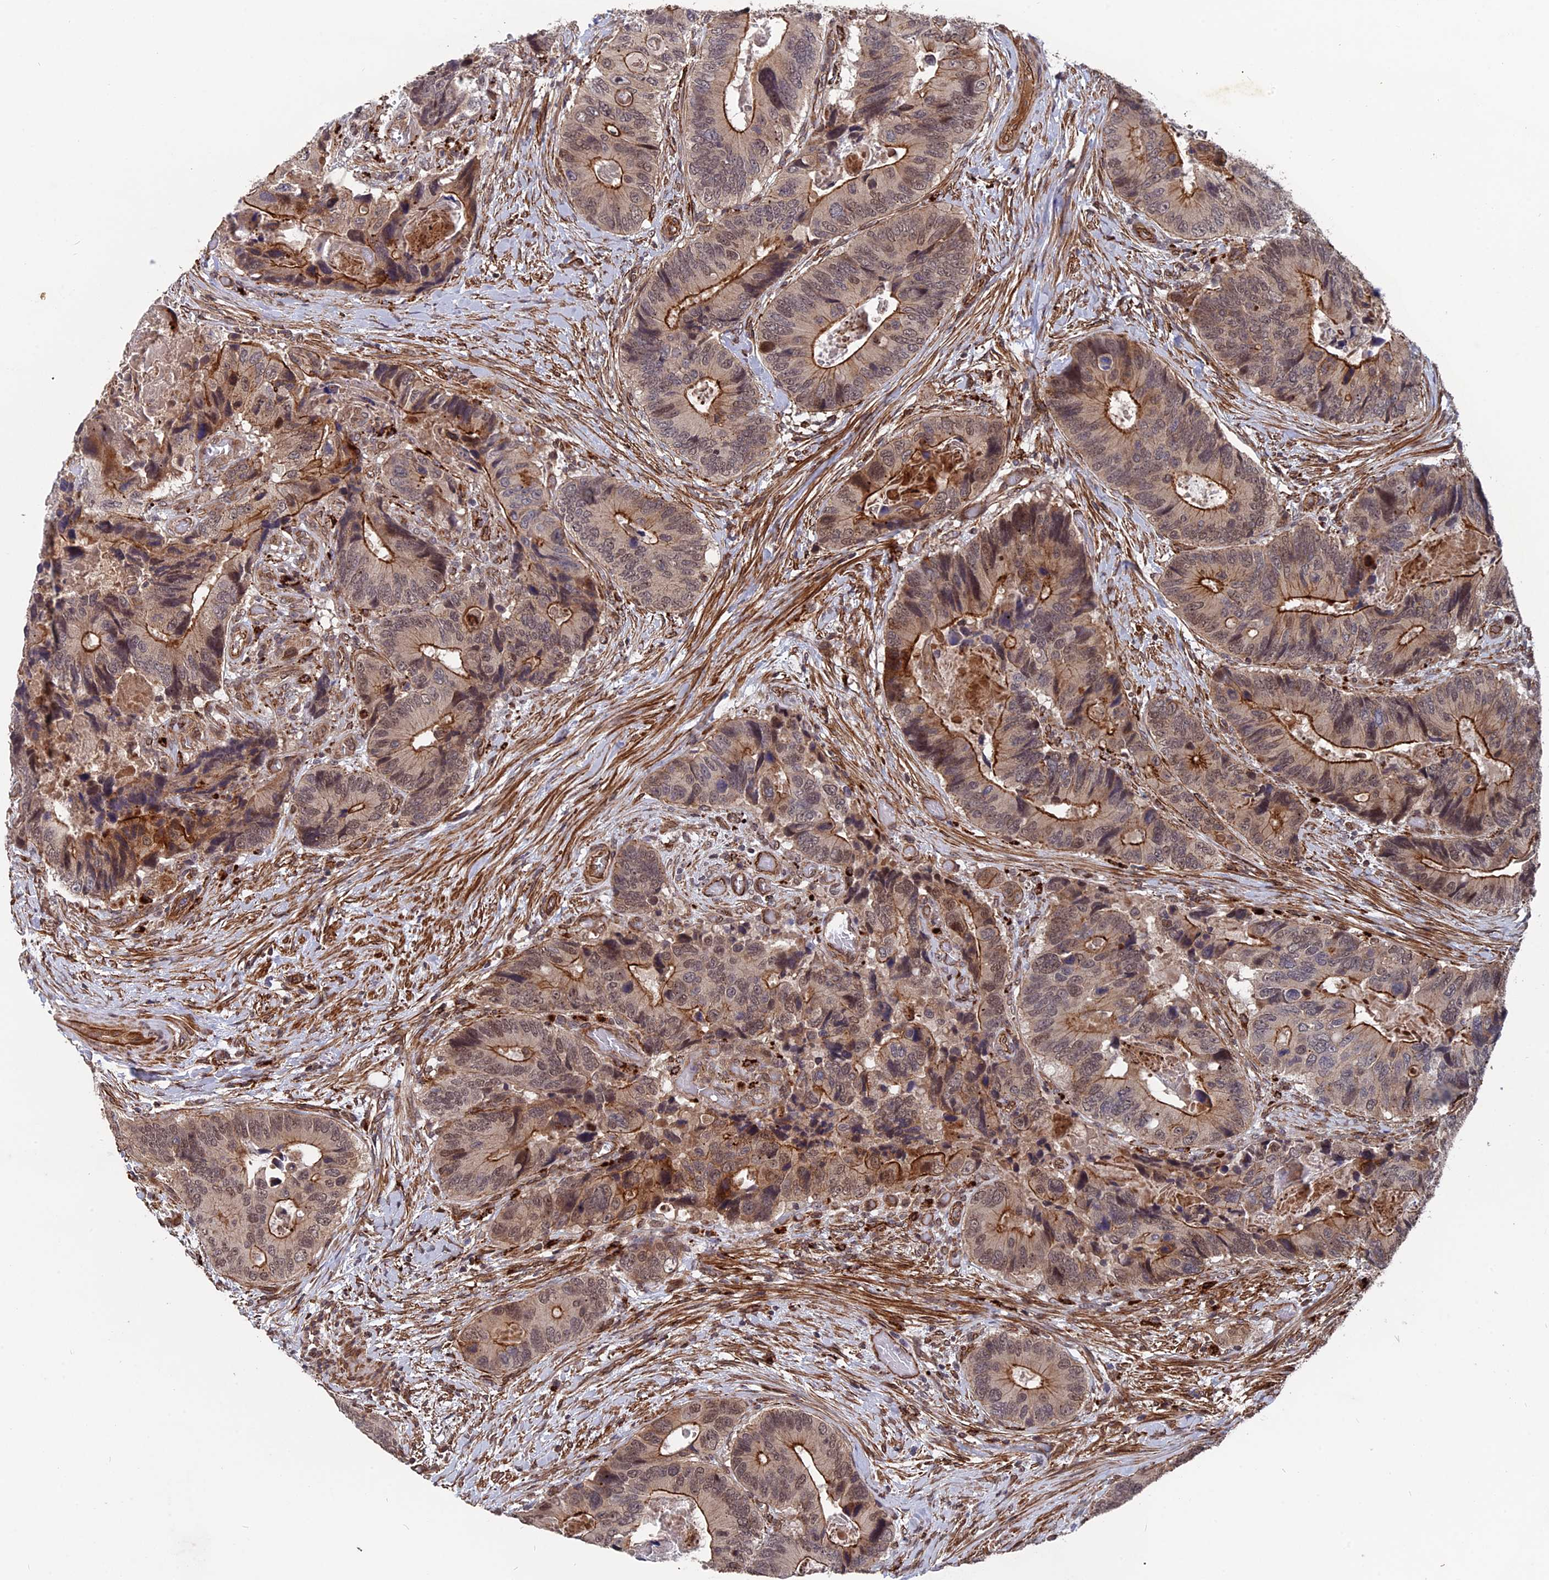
{"staining": {"intensity": "moderate", "quantity": ">75%", "location": "cytoplasmic/membranous,nuclear"}, "tissue": "colorectal cancer", "cell_type": "Tumor cells", "image_type": "cancer", "snomed": [{"axis": "morphology", "description": "Adenocarcinoma, NOS"}, {"axis": "topography", "description": "Colon"}], "caption": "IHC (DAB) staining of colorectal cancer (adenocarcinoma) displays moderate cytoplasmic/membranous and nuclear protein positivity in about >75% of tumor cells. Nuclei are stained in blue.", "gene": "NOSIP", "patient": {"sex": "male", "age": 84}}